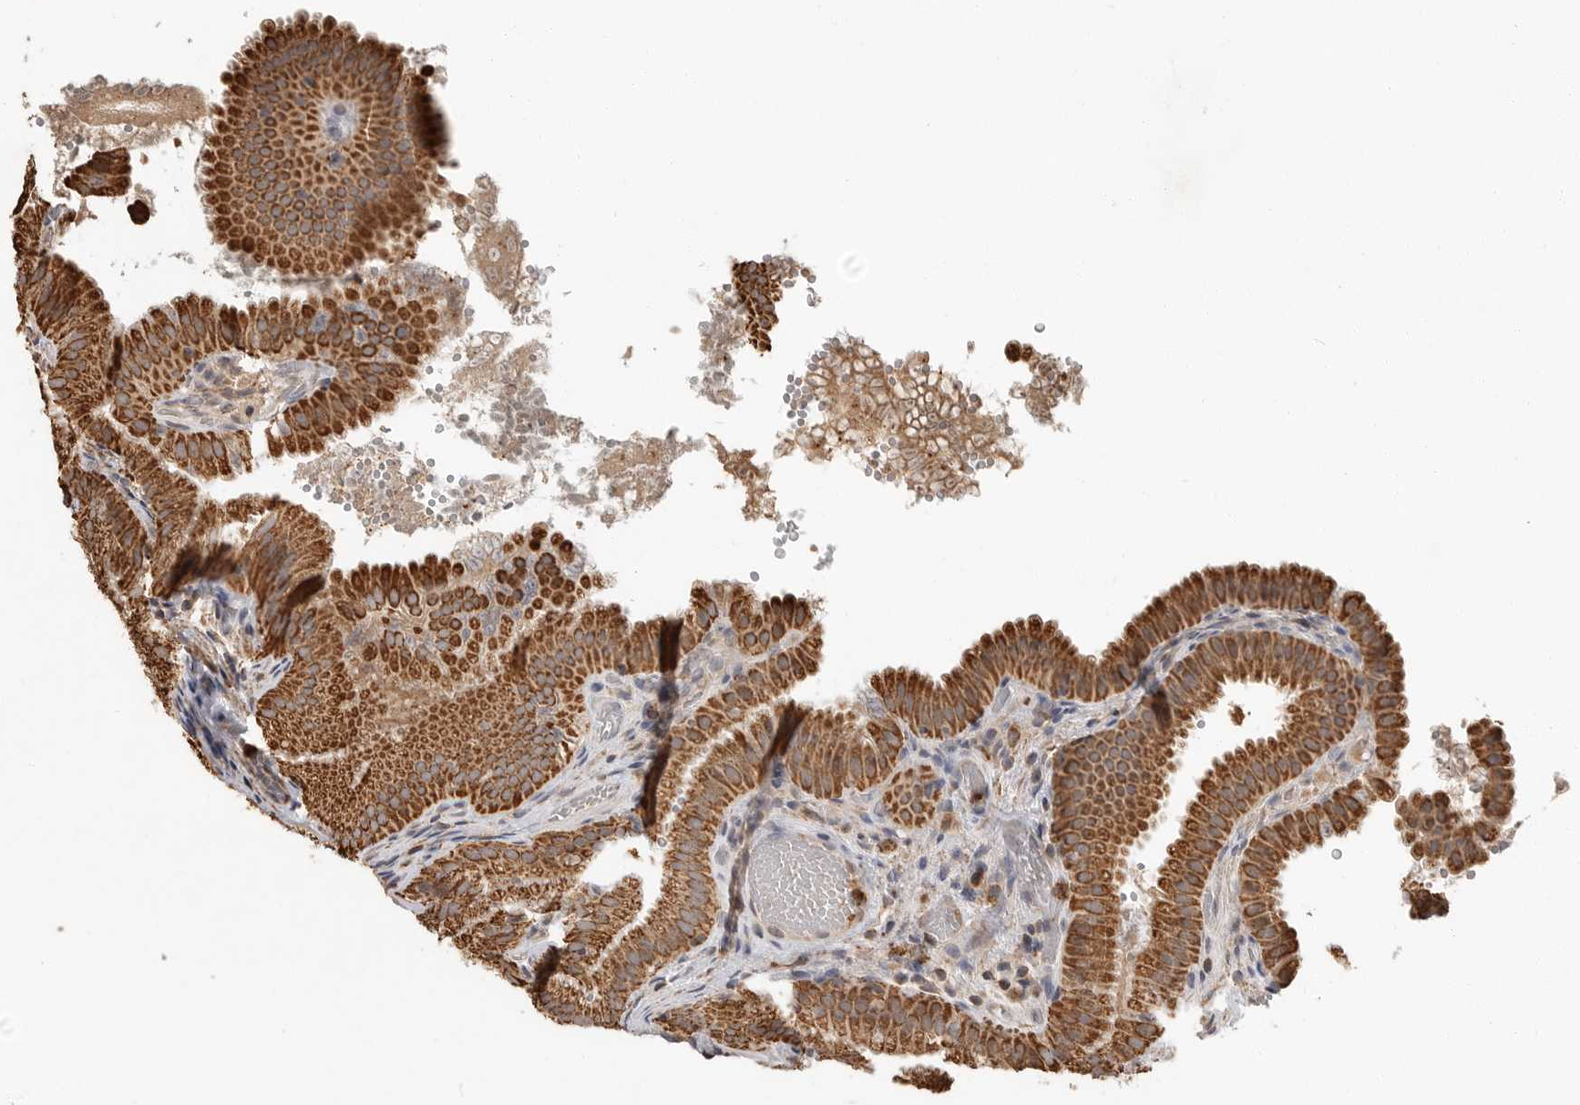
{"staining": {"intensity": "strong", "quantity": ">75%", "location": "cytoplasmic/membranous"}, "tissue": "gallbladder", "cell_type": "Glandular cells", "image_type": "normal", "snomed": [{"axis": "morphology", "description": "Normal tissue, NOS"}, {"axis": "topography", "description": "Gallbladder"}], "caption": "Gallbladder was stained to show a protein in brown. There is high levels of strong cytoplasmic/membranous staining in approximately >75% of glandular cells.", "gene": "GCNT2", "patient": {"sex": "female", "age": 30}}